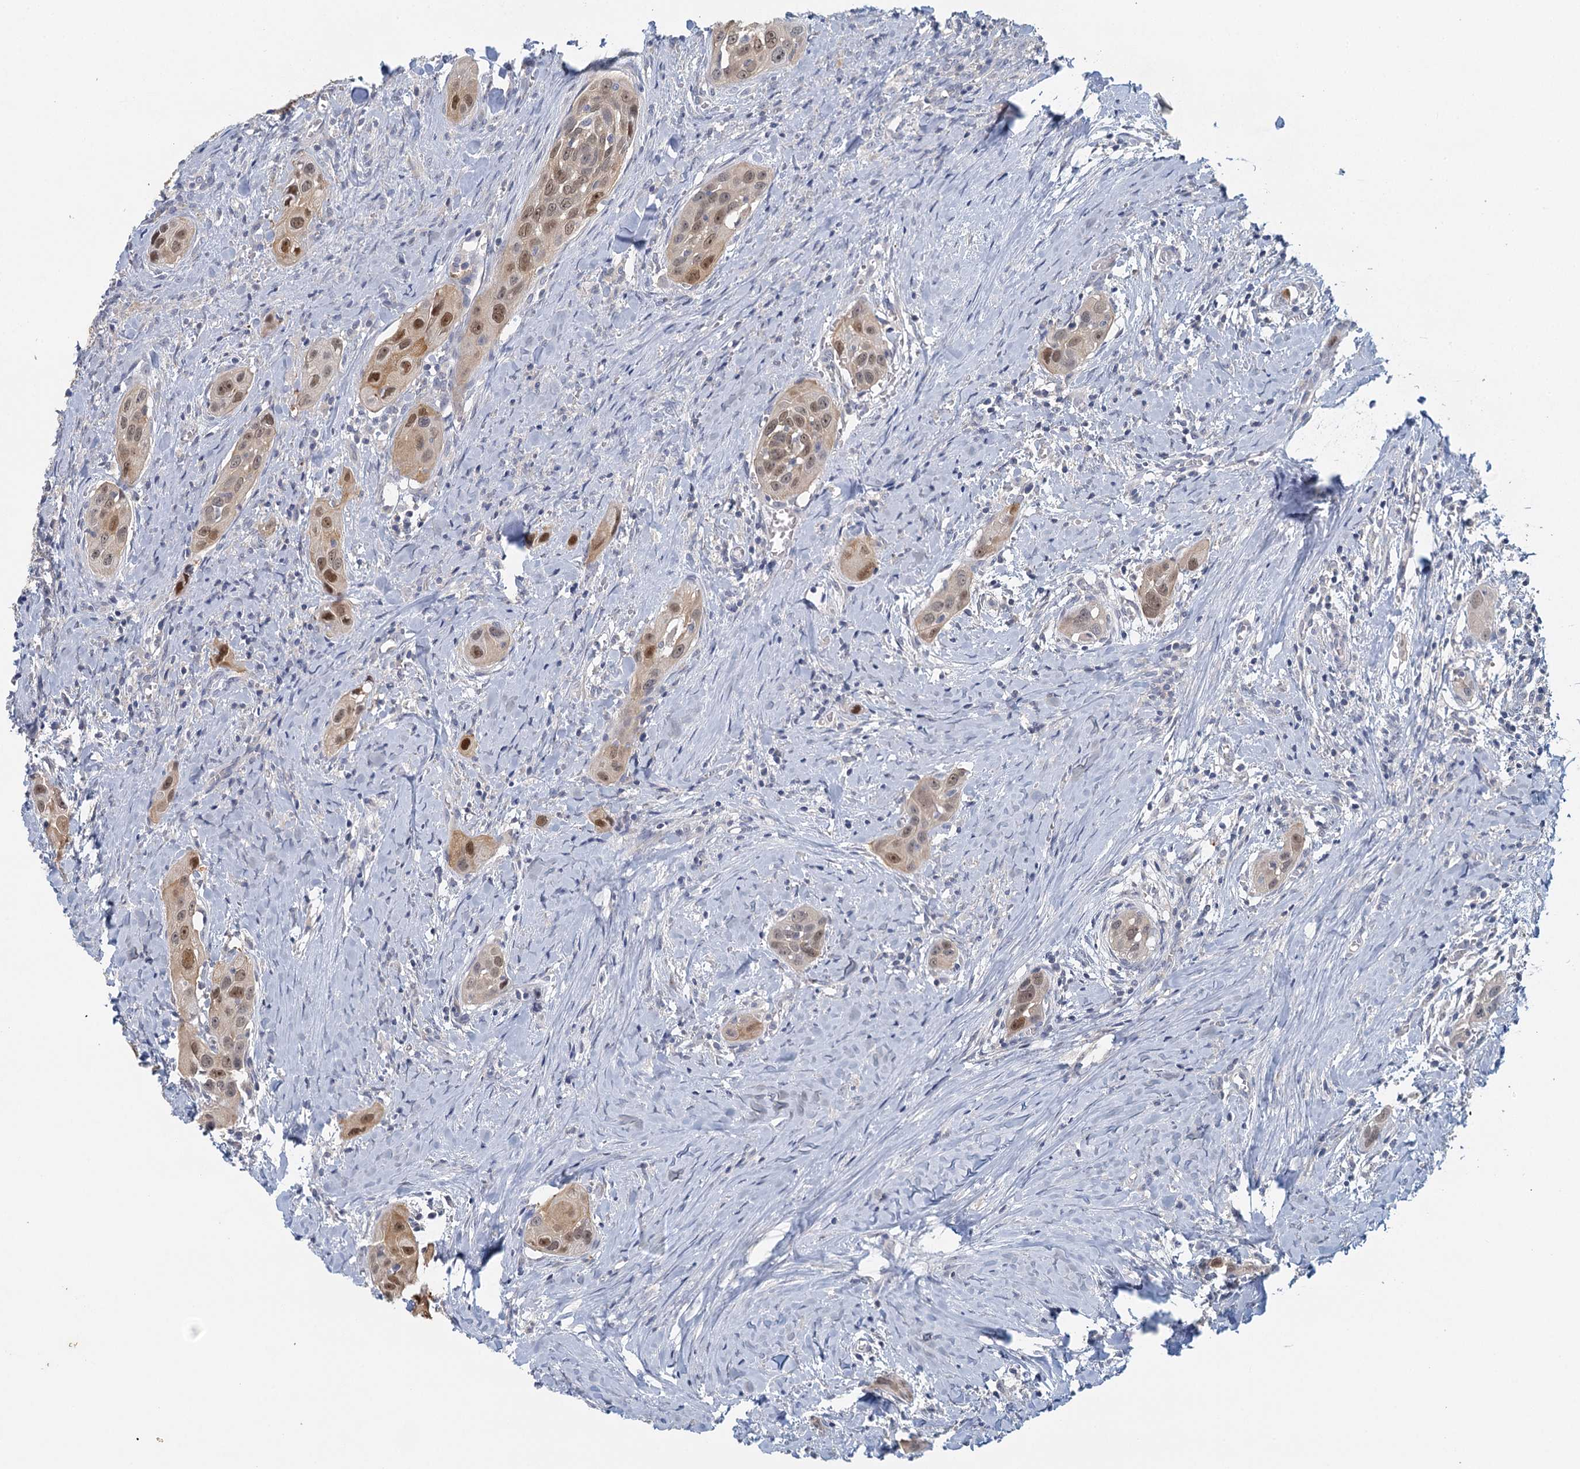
{"staining": {"intensity": "moderate", "quantity": "25%-75%", "location": "nuclear"}, "tissue": "head and neck cancer", "cell_type": "Tumor cells", "image_type": "cancer", "snomed": [{"axis": "morphology", "description": "Squamous cell carcinoma, NOS"}, {"axis": "topography", "description": "Oral tissue"}, {"axis": "topography", "description": "Head-Neck"}], "caption": "Protein staining of squamous cell carcinoma (head and neck) tissue shows moderate nuclear staining in about 25%-75% of tumor cells.", "gene": "MYO7B", "patient": {"sex": "female", "age": 50}}